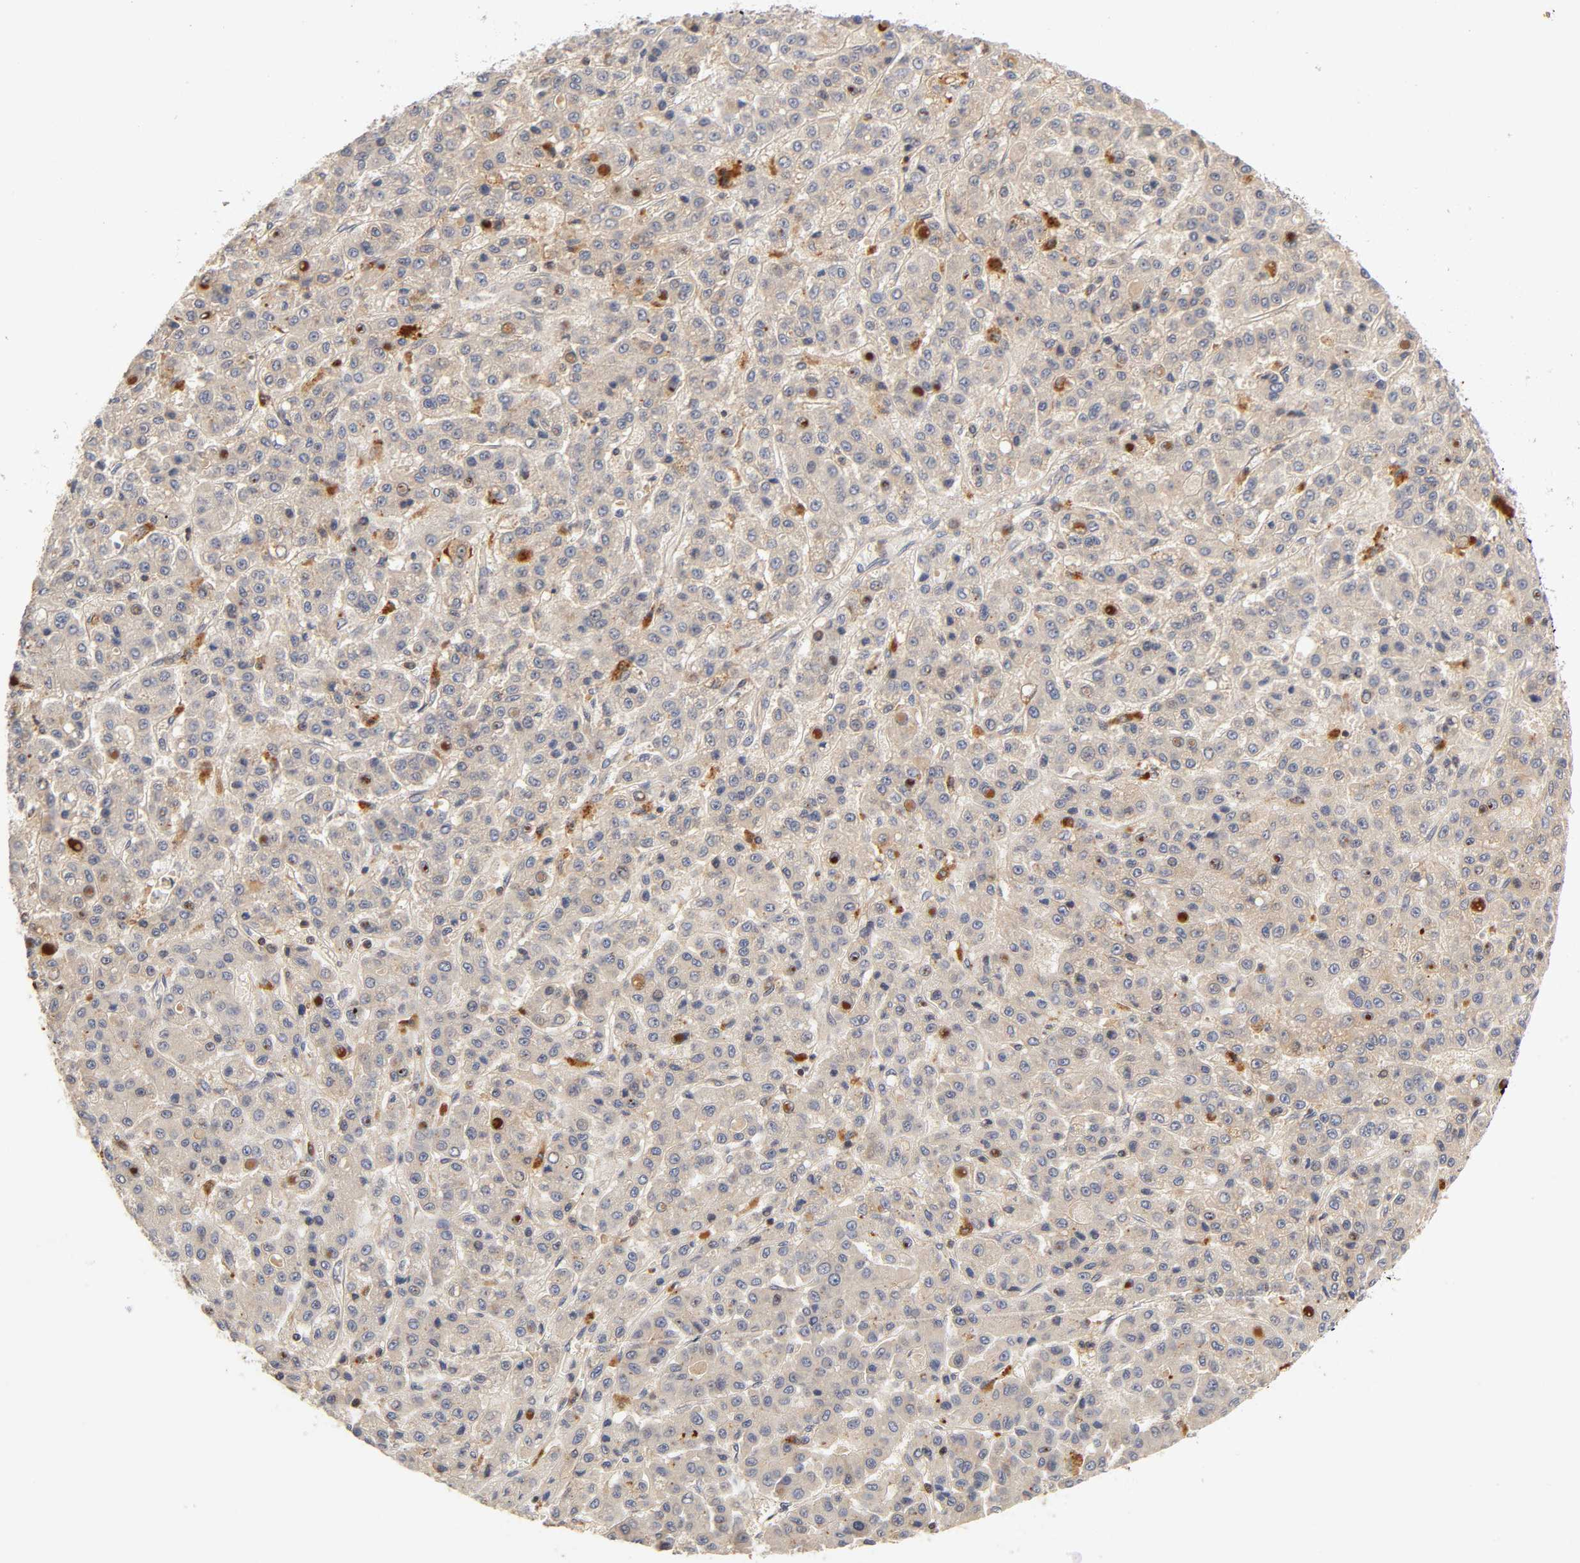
{"staining": {"intensity": "weak", "quantity": ">75%", "location": "cytoplasmic/membranous"}, "tissue": "liver cancer", "cell_type": "Tumor cells", "image_type": "cancer", "snomed": [{"axis": "morphology", "description": "Carcinoma, Hepatocellular, NOS"}, {"axis": "topography", "description": "Liver"}], "caption": "This micrograph reveals immunohistochemistry (IHC) staining of human liver cancer, with low weak cytoplasmic/membranous staining in approximately >75% of tumor cells.", "gene": "RHOA", "patient": {"sex": "male", "age": 70}}